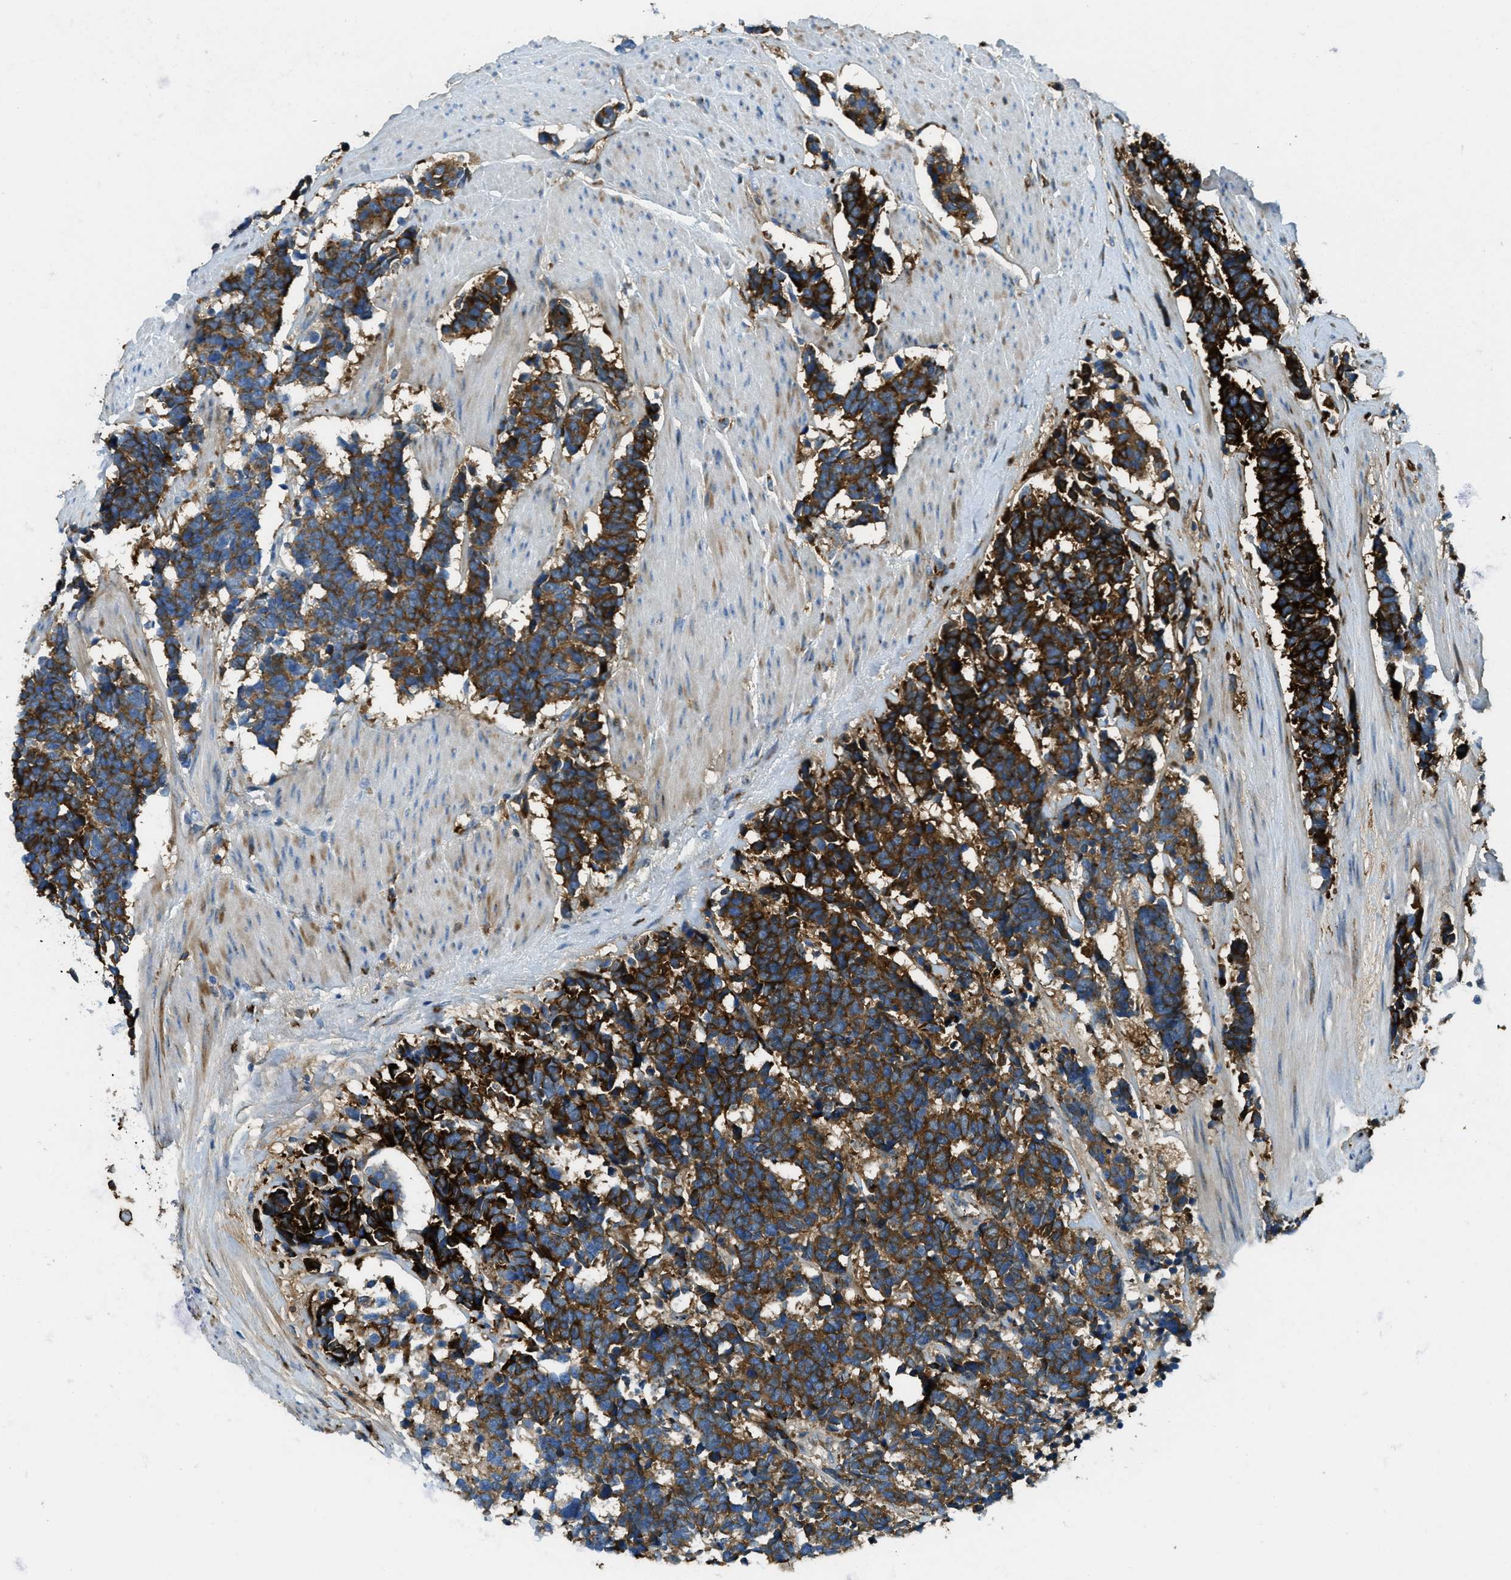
{"staining": {"intensity": "strong", "quantity": ">75%", "location": "cytoplasmic/membranous"}, "tissue": "carcinoid", "cell_type": "Tumor cells", "image_type": "cancer", "snomed": [{"axis": "morphology", "description": "Carcinoma, NOS"}, {"axis": "morphology", "description": "Carcinoid, malignant, NOS"}, {"axis": "topography", "description": "Urinary bladder"}], "caption": "Carcinoid stained with a brown dye shows strong cytoplasmic/membranous positive positivity in about >75% of tumor cells.", "gene": "TRIM59", "patient": {"sex": "male", "age": 57}}